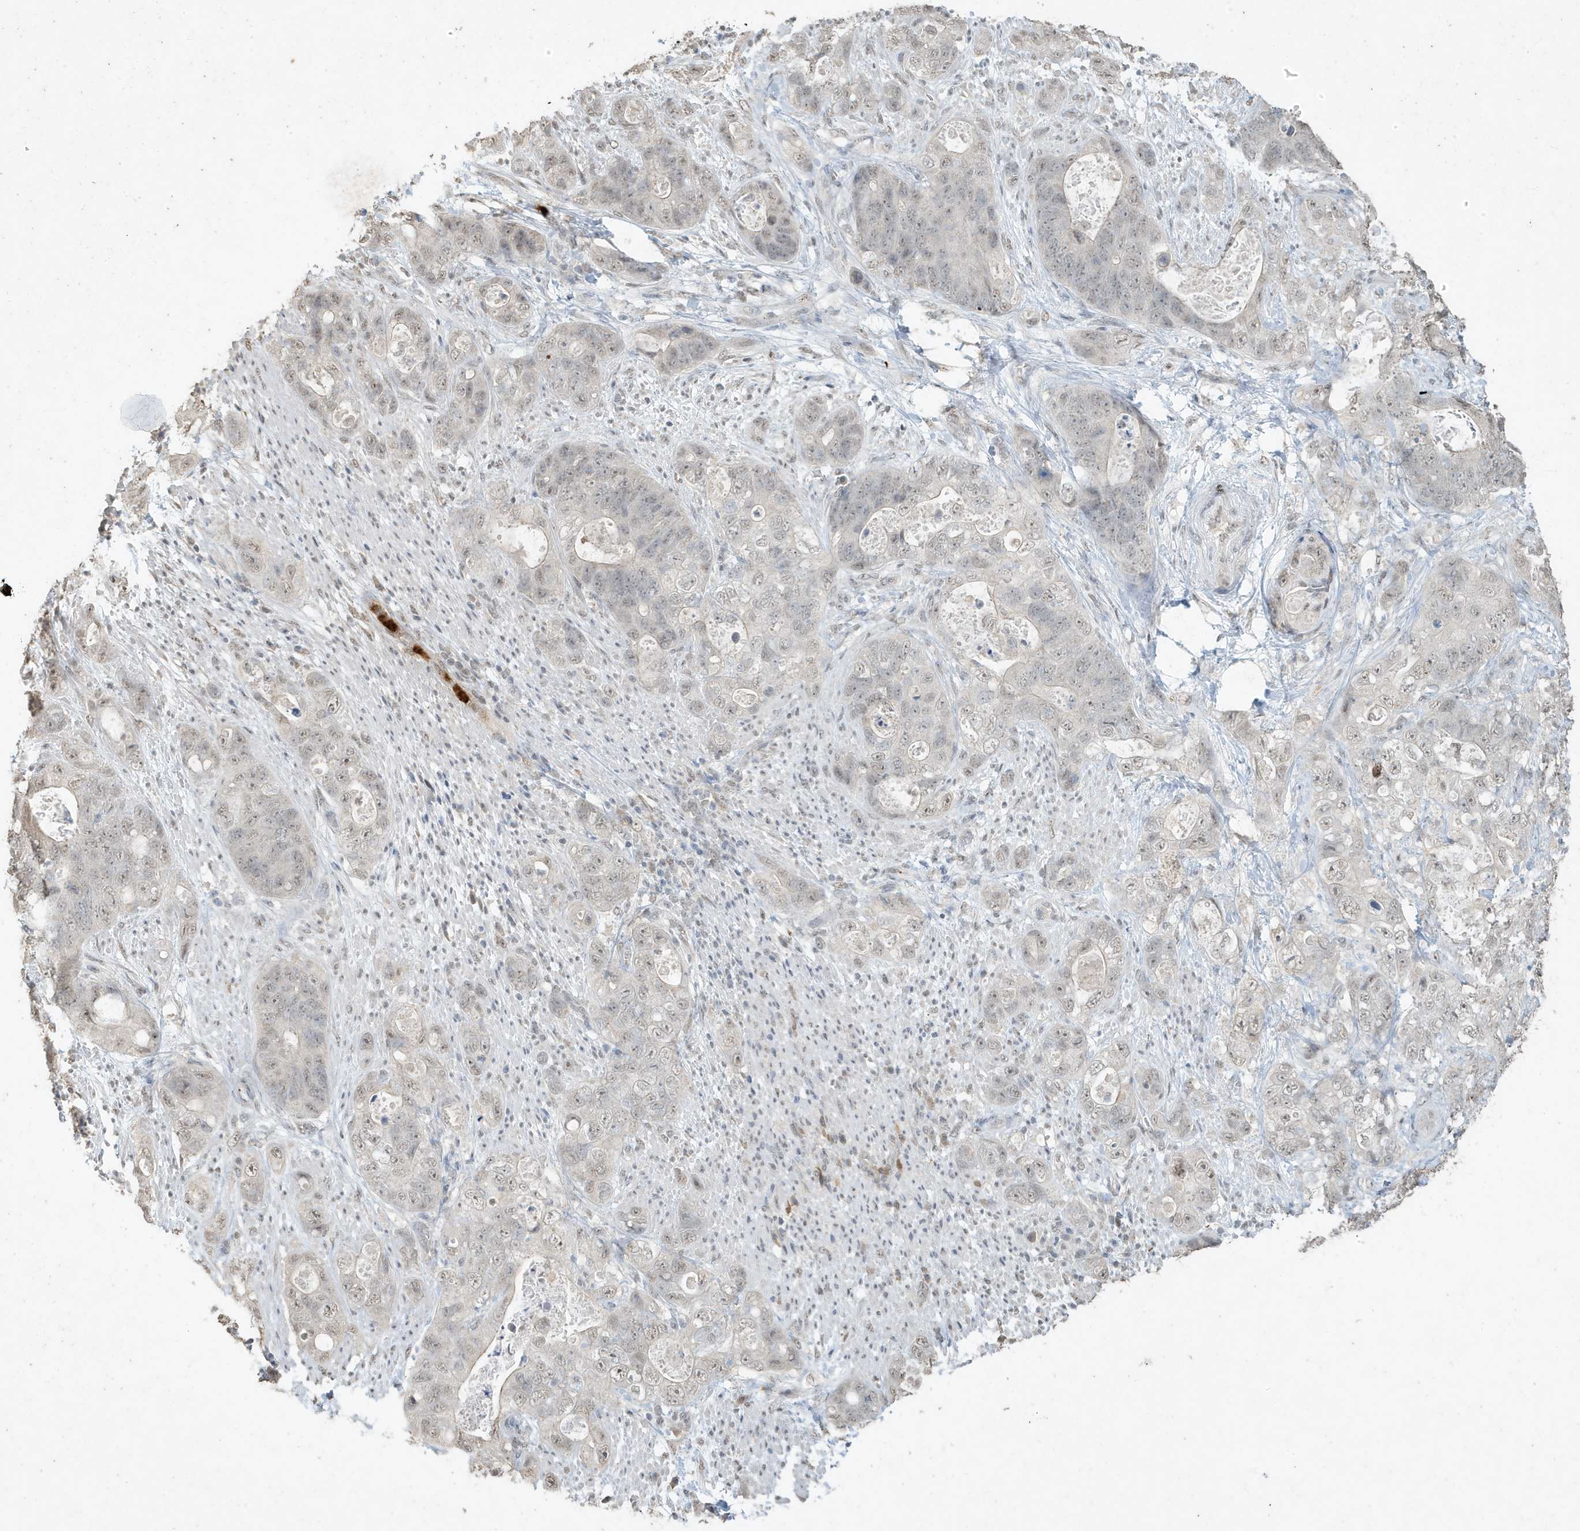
{"staining": {"intensity": "weak", "quantity": "<25%", "location": "nuclear"}, "tissue": "stomach cancer", "cell_type": "Tumor cells", "image_type": "cancer", "snomed": [{"axis": "morphology", "description": "Adenocarcinoma, NOS"}, {"axis": "topography", "description": "Stomach"}], "caption": "Protein analysis of stomach adenocarcinoma displays no significant positivity in tumor cells.", "gene": "DEFA1", "patient": {"sex": "female", "age": 89}}